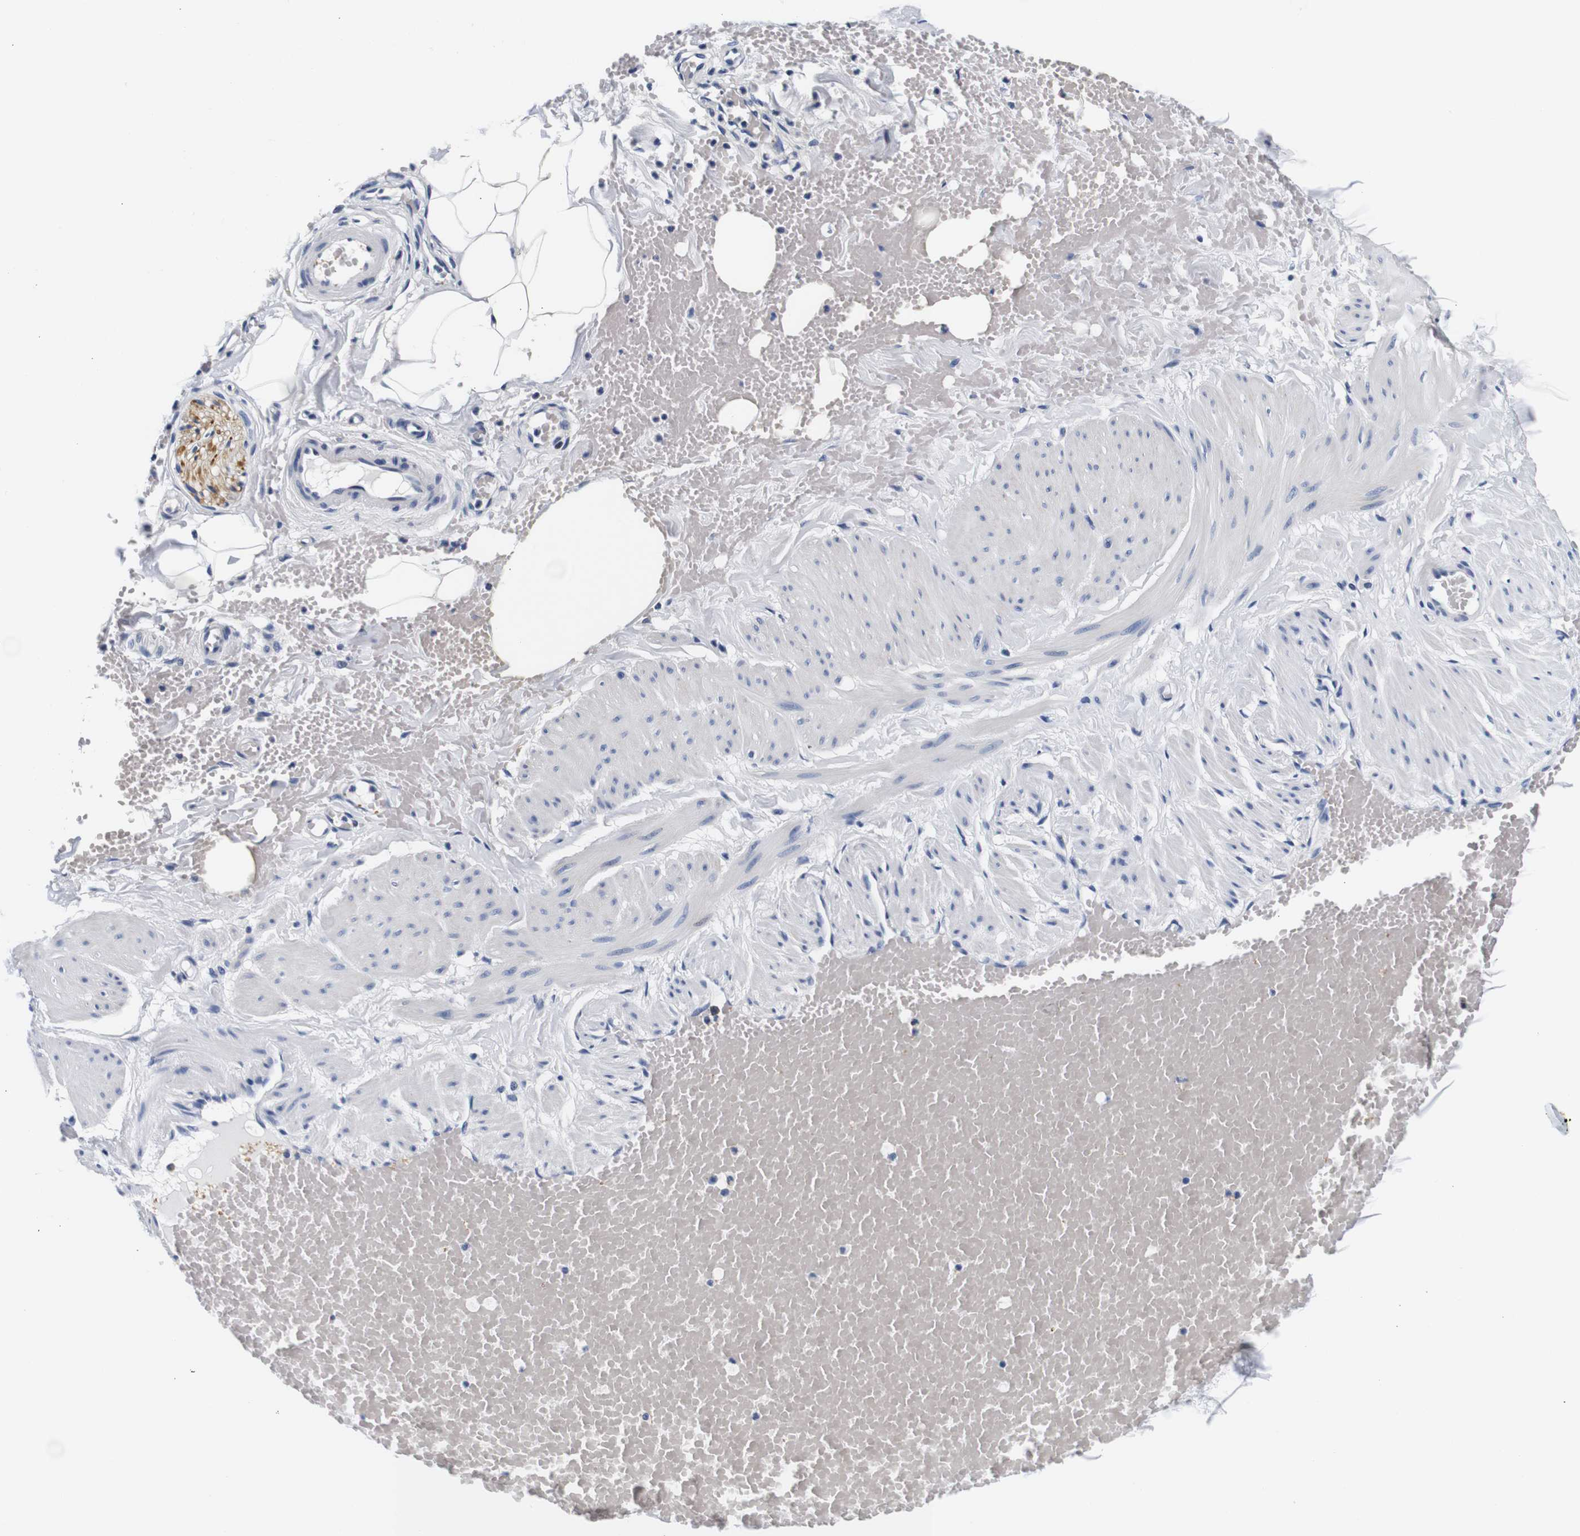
{"staining": {"intensity": "negative", "quantity": "none", "location": "none"}, "tissue": "adipose tissue", "cell_type": "Adipocytes", "image_type": "normal", "snomed": [{"axis": "morphology", "description": "Normal tissue, NOS"}, {"axis": "topography", "description": "Soft tissue"}, {"axis": "topography", "description": "Vascular tissue"}], "caption": "Adipose tissue was stained to show a protein in brown. There is no significant positivity in adipocytes.", "gene": "GP1BA", "patient": {"sex": "female", "age": 35}}